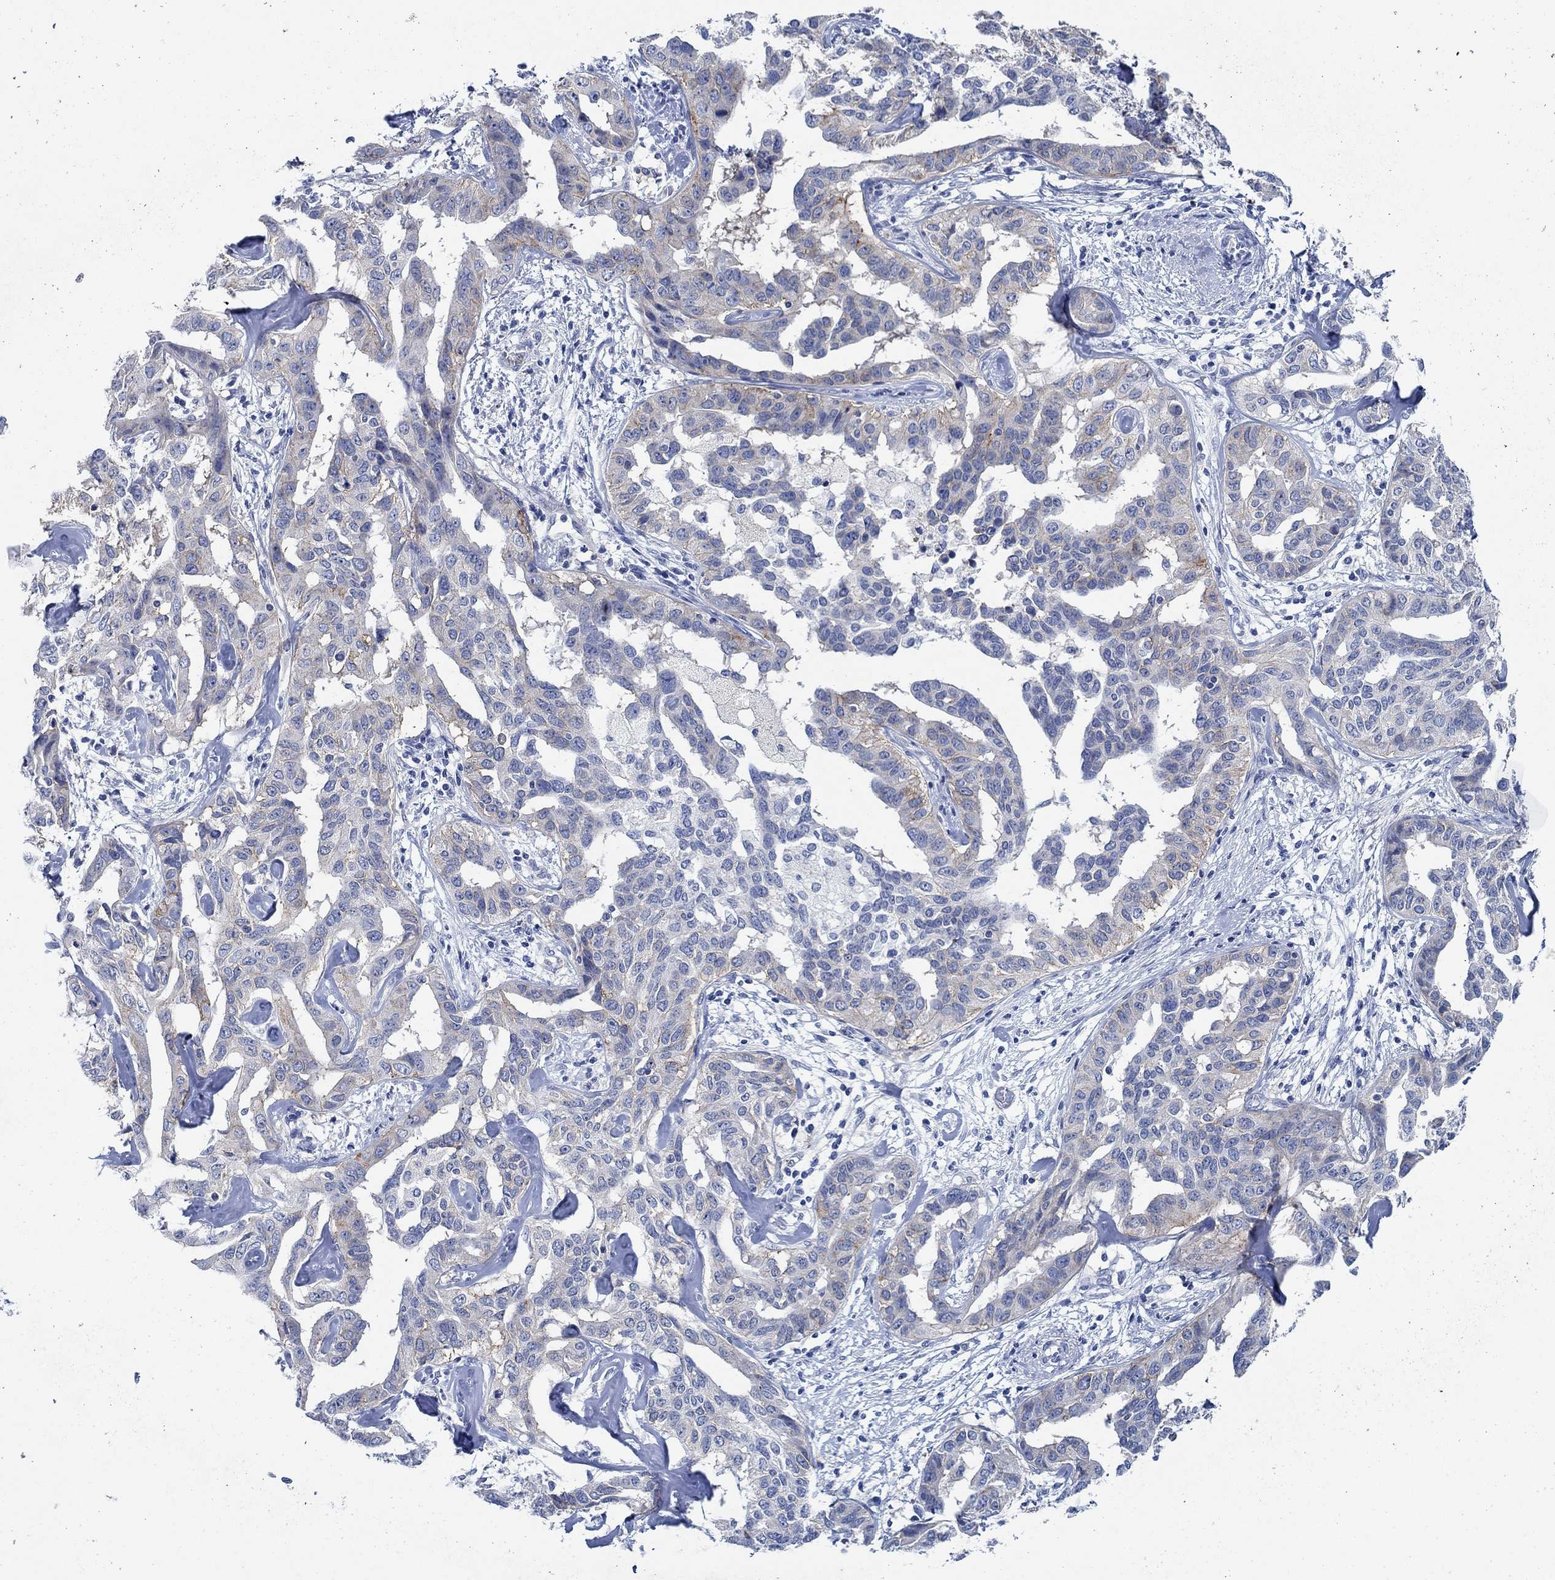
{"staining": {"intensity": "moderate", "quantity": "<25%", "location": "cytoplasmic/membranous"}, "tissue": "liver cancer", "cell_type": "Tumor cells", "image_type": "cancer", "snomed": [{"axis": "morphology", "description": "Cholangiocarcinoma"}, {"axis": "topography", "description": "Liver"}], "caption": "Tumor cells show low levels of moderate cytoplasmic/membranous expression in about <25% of cells in cholangiocarcinoma (liver).", "gene": "ZNF671", "patient": {"sex": "male", "age": 59}}